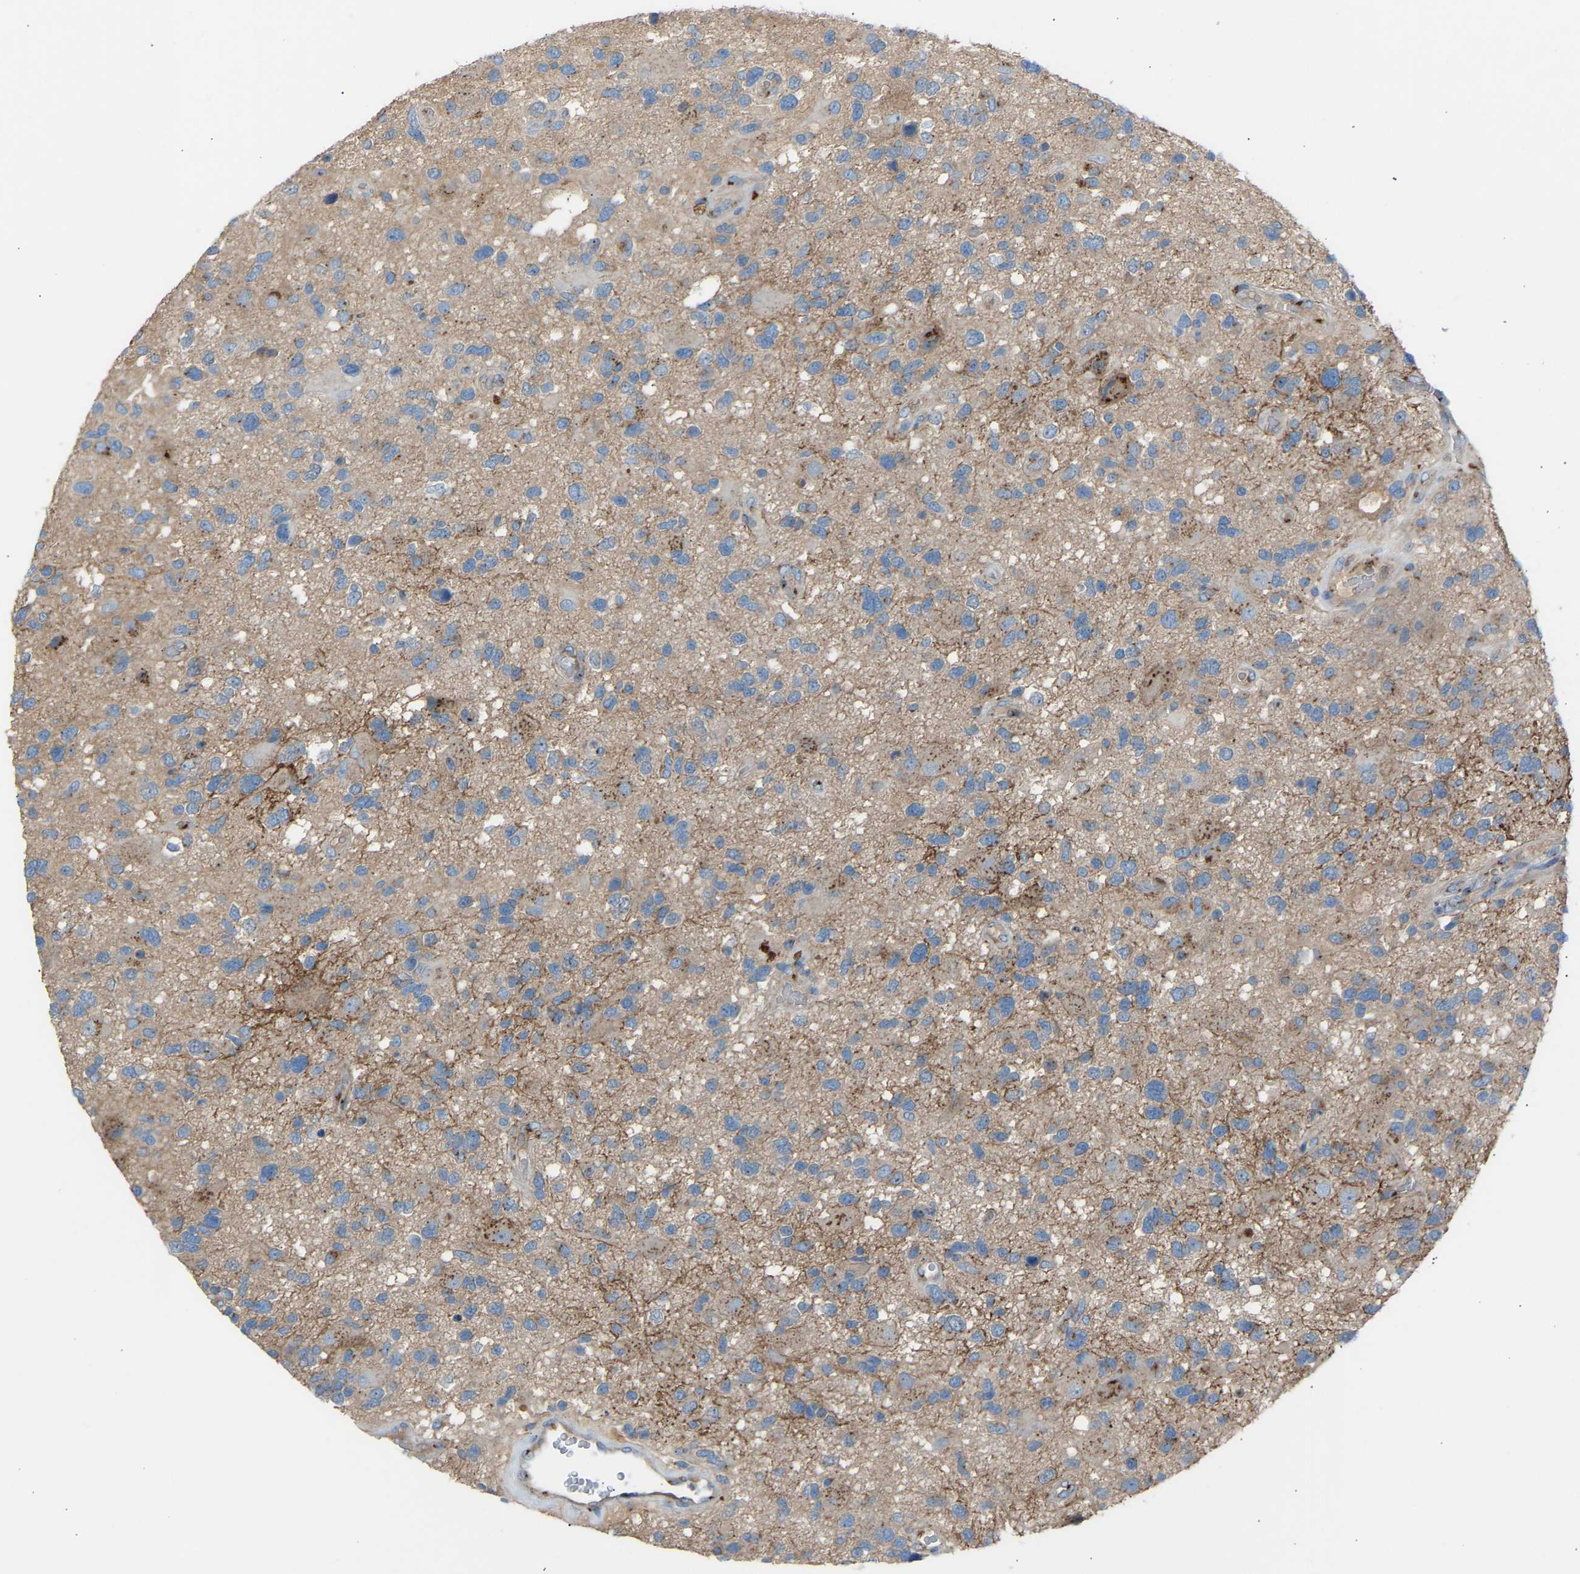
{"staining": {"intensity": "weak", "quantity": ">75%", "location": "cytoplasmic/membranous"}, "tissue": "glioma", "cell_type": "Tumor cells", "image_type": "cancer", "snomed": [{"axis": "morphology", "description": "Glioma, malignant, High grade"}, {"axis": "topography", "description": "Brain"}], "caption": "Human malignant glioma (high-grade) stained with a brown dye displays weak cytoplasmic/membranous positive expression in about >75% of tumor cells.", "gene": "CYREN", "patient": {"sex": "male", "age": 33}}